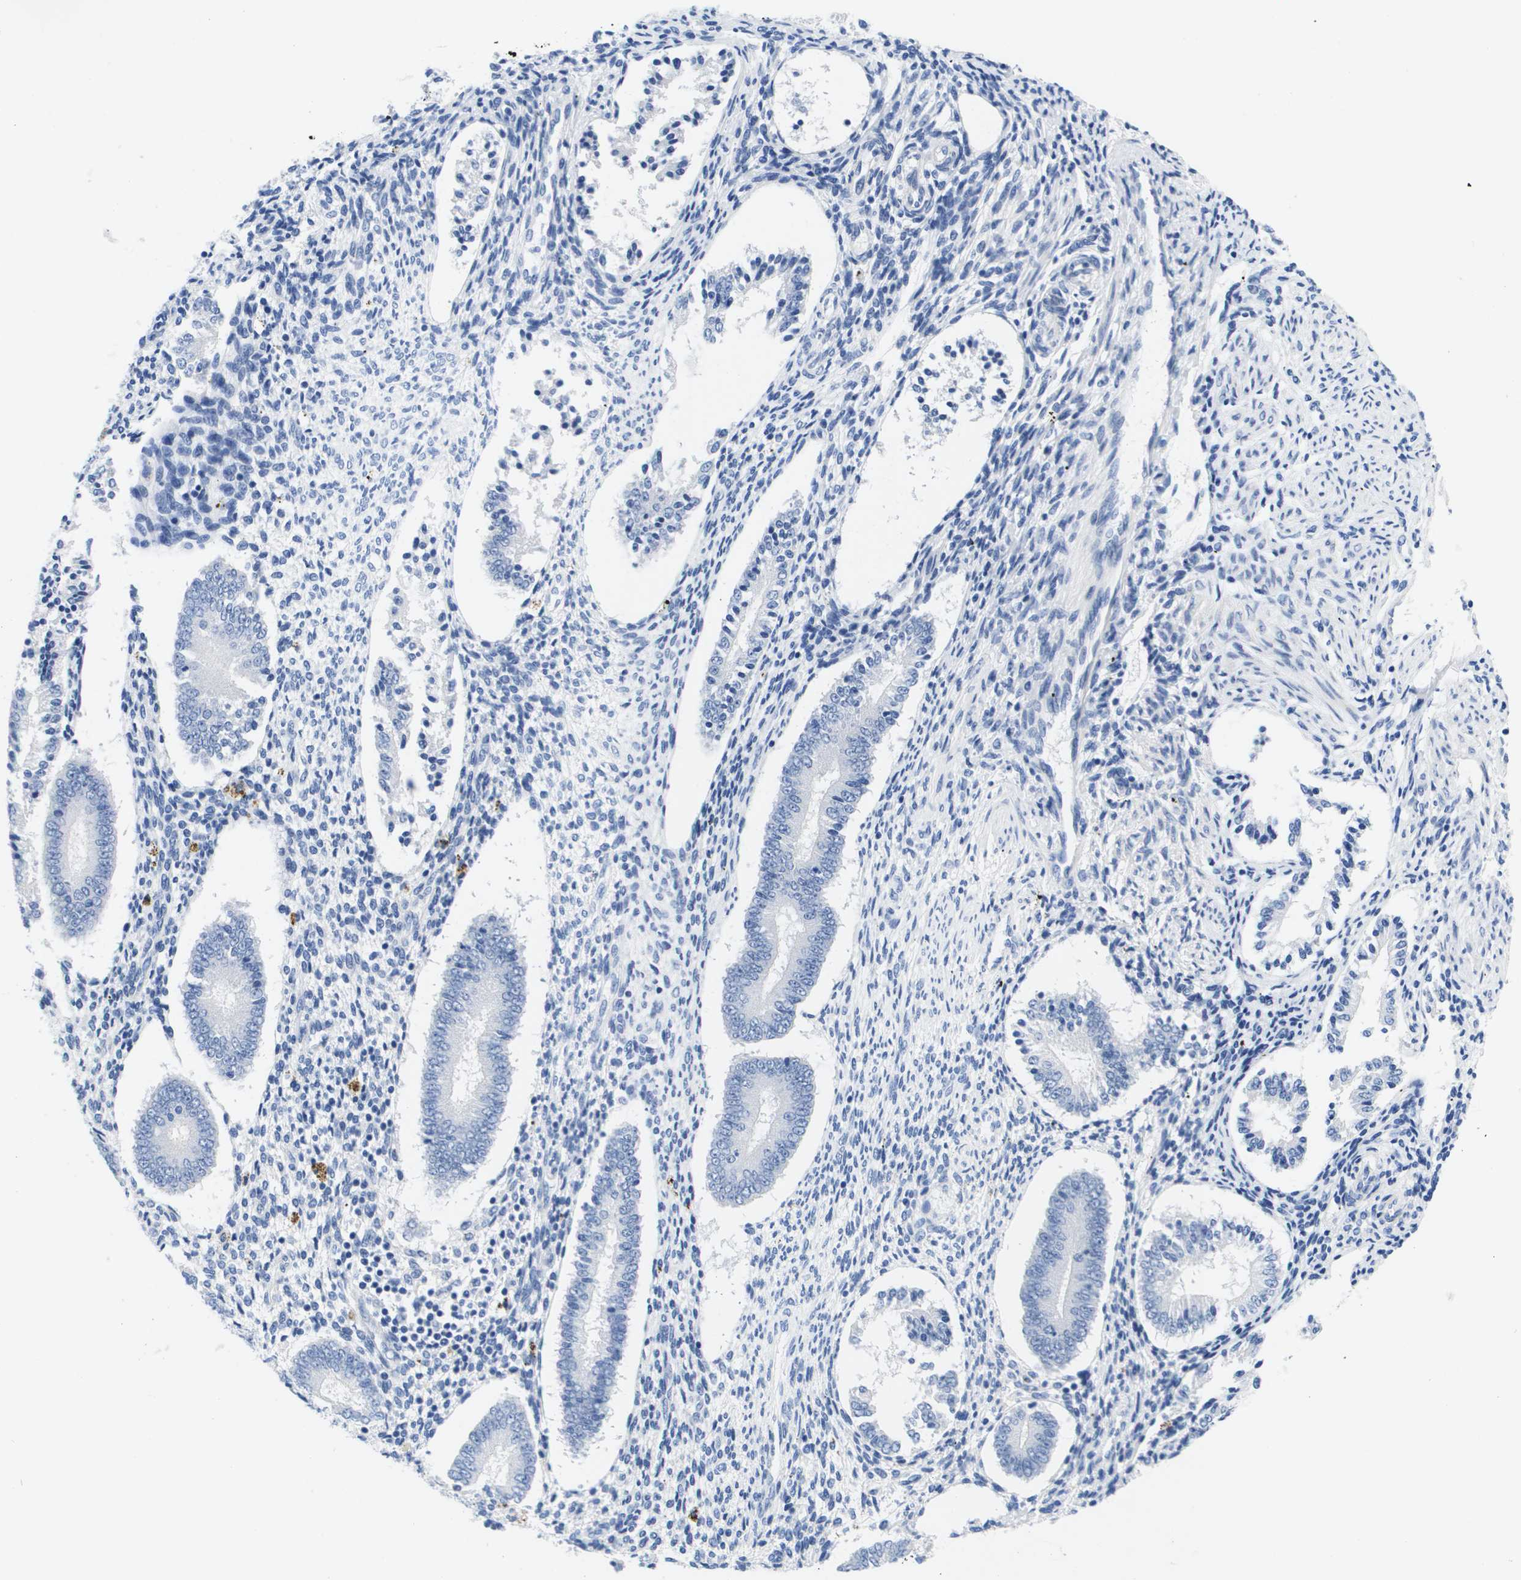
{"staining": {"intensity": "negative", "quantity": "none", "location": "none"}, "tissue": "endometrium", "cell_type": "Cells in endometrial stroma", "image_type": "normal", "snomed": [{"axis": "morphology", "description": "Normal tissue, NOS"}, {"axis": "topography", "description": "Endometrium"}], "caption": "A micrograph of endometrium stained for a protein reveals no brown staining in cells in endometrial stroma. Nuclei are stained in blue.", "gene": "APOA1", "patient": {"sex": "female", "age": 42}}